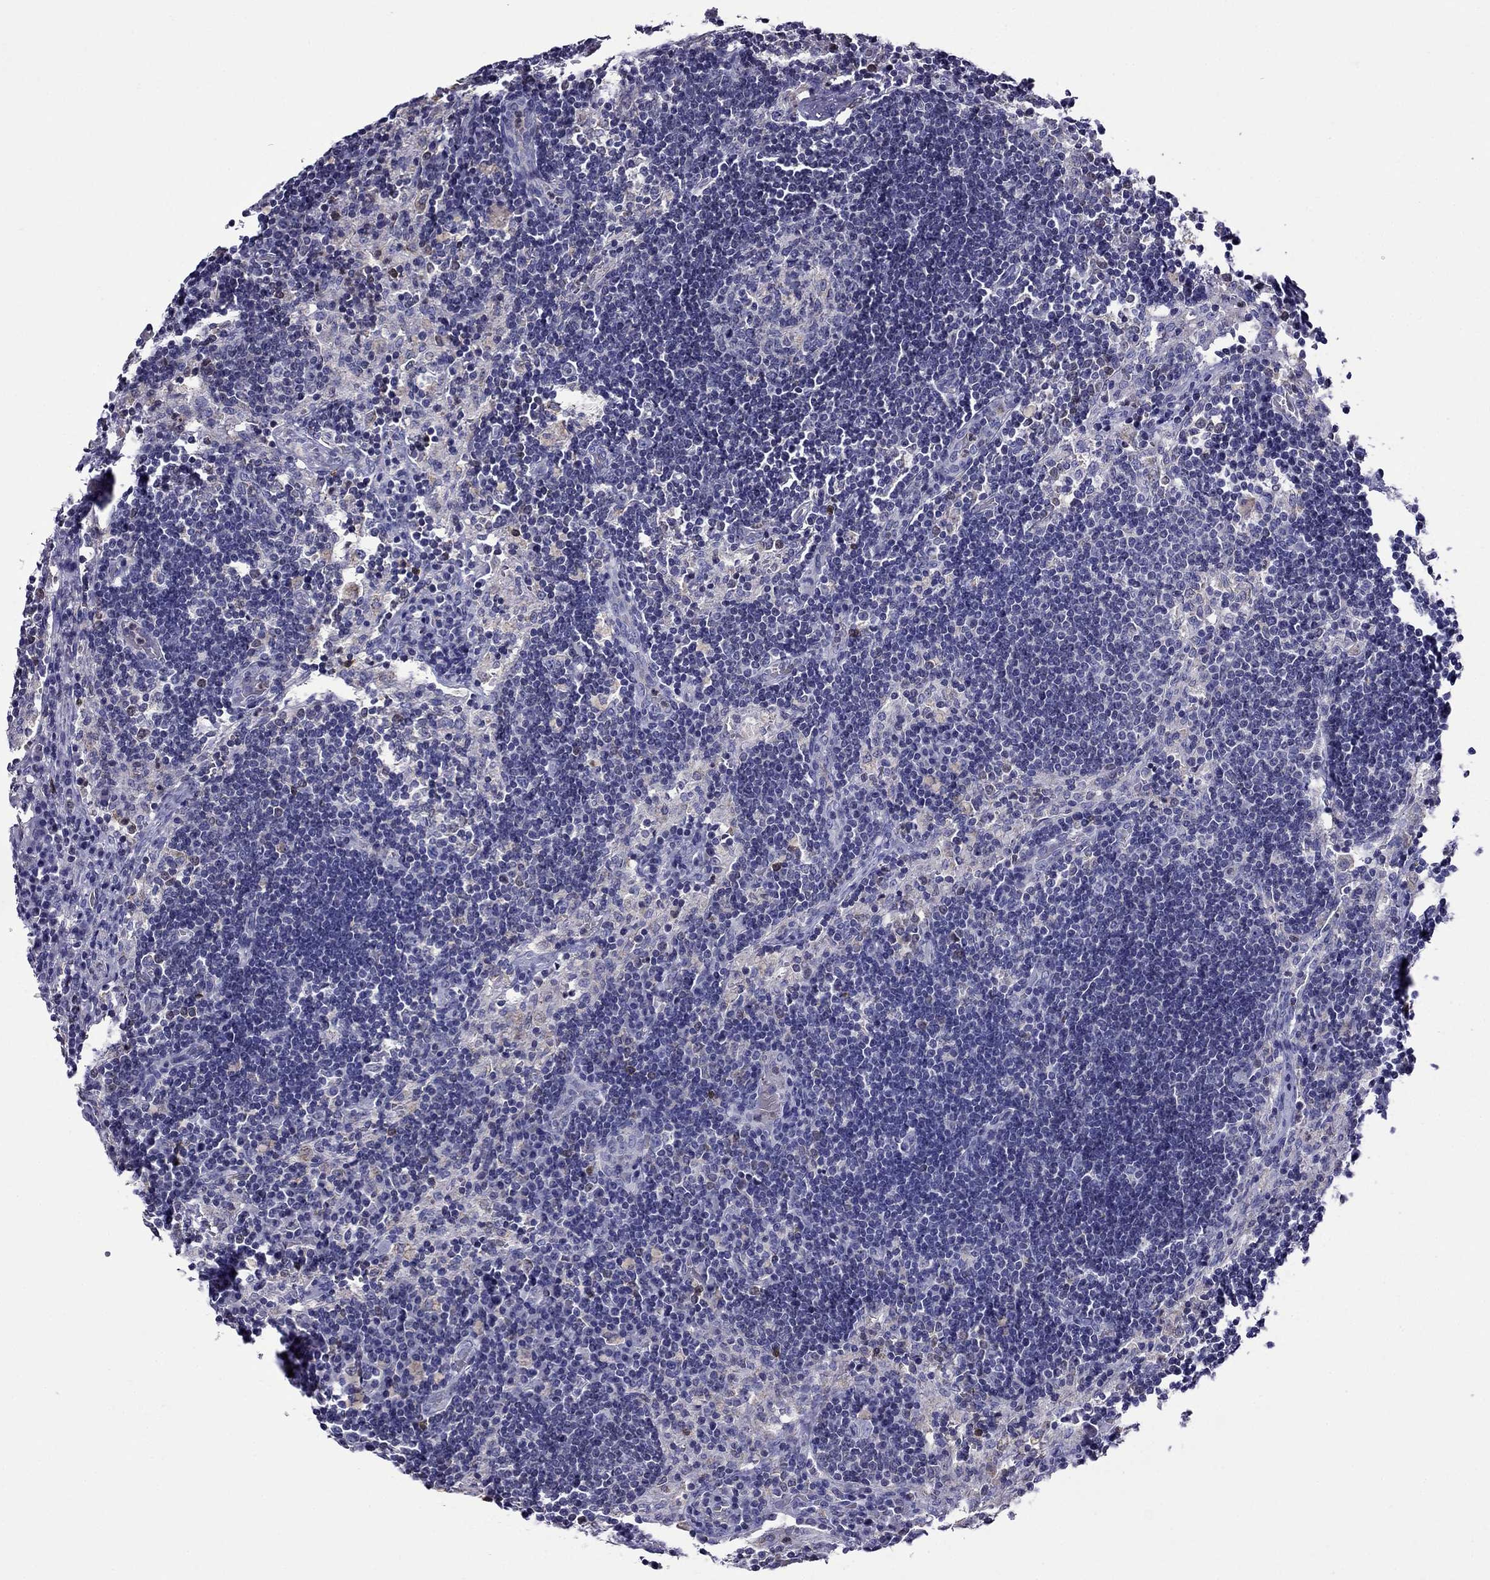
{"staining": {"intensity": "negative", "quantity": "none", "location": "none"}, "tissue": "lymph node", "cell_type": "Germinal center cells", "image_type": "normal", "snomed": [{"axis": "morphology", "description": "Normal tissue, NOS"}, {"axis": "topography", "description": "Lymph node"}], "caption": "DAB (3,3'-diaminobenzidine) immunohistochemical staining of normal lymph node reveals no significant expression in germinal center cells.", "gene": "SCG2", "patient": {"sex": "male", "age": 63}}